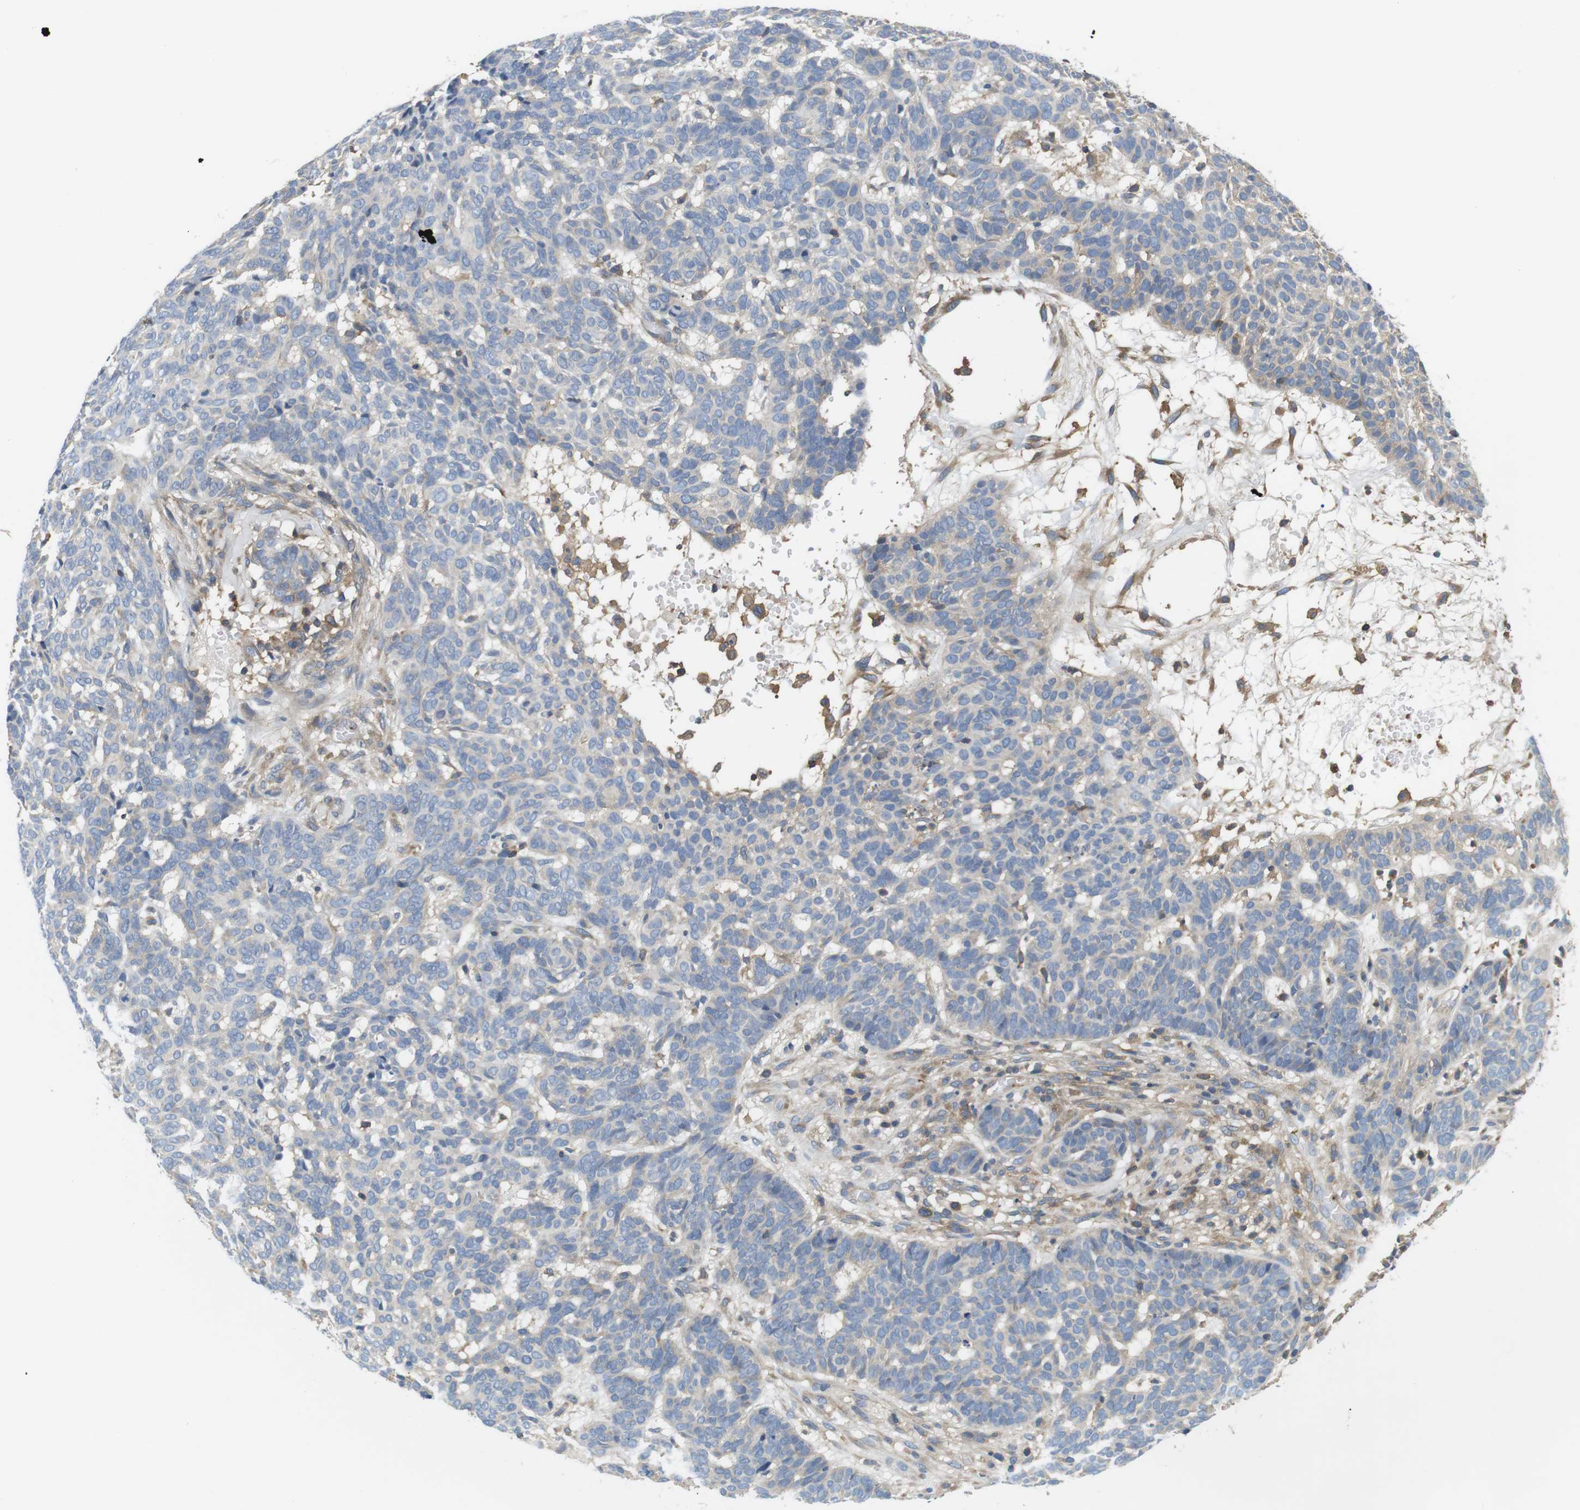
{"staining": {"intensity": "negative", "quantity": "none", "location": "none"}, "tissue": "skin cancer", "cell_type": "Tumor cells", "image_type": "cancer", "snomed": [{"axis": "morphology", "description": "Basal cell carcinoma"}, {"axis": "topography", "description": "Skin"}], "caption": "The image shows no significant expression in tumor cells of basal cell carcinoma (skin). (Brightfield microscopy of DAB immunohistochemistry (IHC) at high magnification).", "gene": "HERPUD2", "patient": {"sex": "male", "age": 85}}